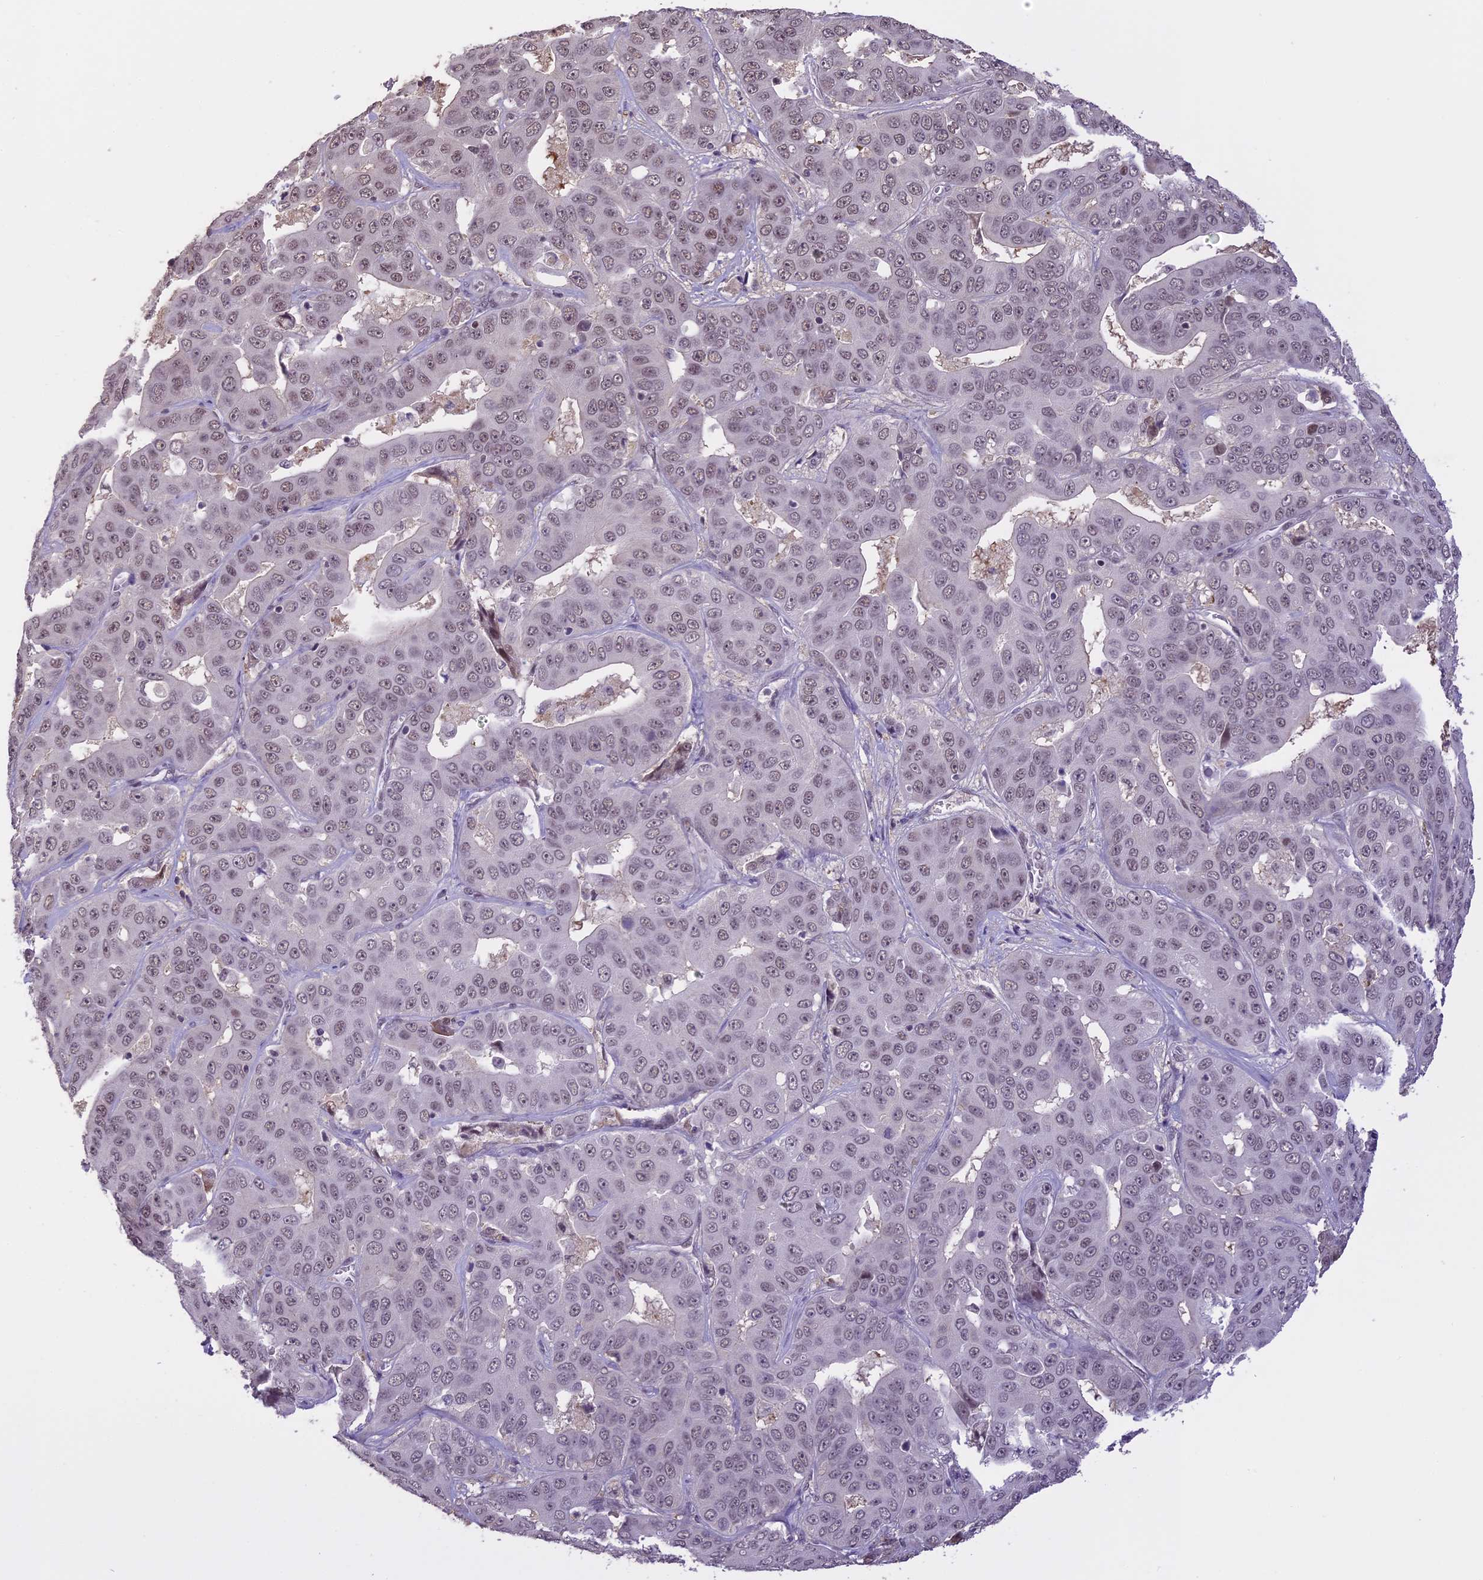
{"staining": {"intensity": "weak", "quantity": "25%-75%", "location": "nuclear"}, "tissue": "liver cancer", "cell_type": "Tumor cells", "image_type": "cancer", "snomed": [{"axis": "morphology", "description": "Cholangiocarcinoma"}, {"axis": "topography", "description": "Liver"}], "caption": "Tumor cells reveal weak nuclear expression in approximately 25%-75% of cells in liver cholangiocarcinoma. The staining was performed using DAB (3,3'-diaminobenzidine) to visualize the protein expression in brown, while the nuclei were stained in blue with hematoxylin (Magnification: 20x).", "gene": "TIGD7", "patient": {"sex": "female", "age": 52}}